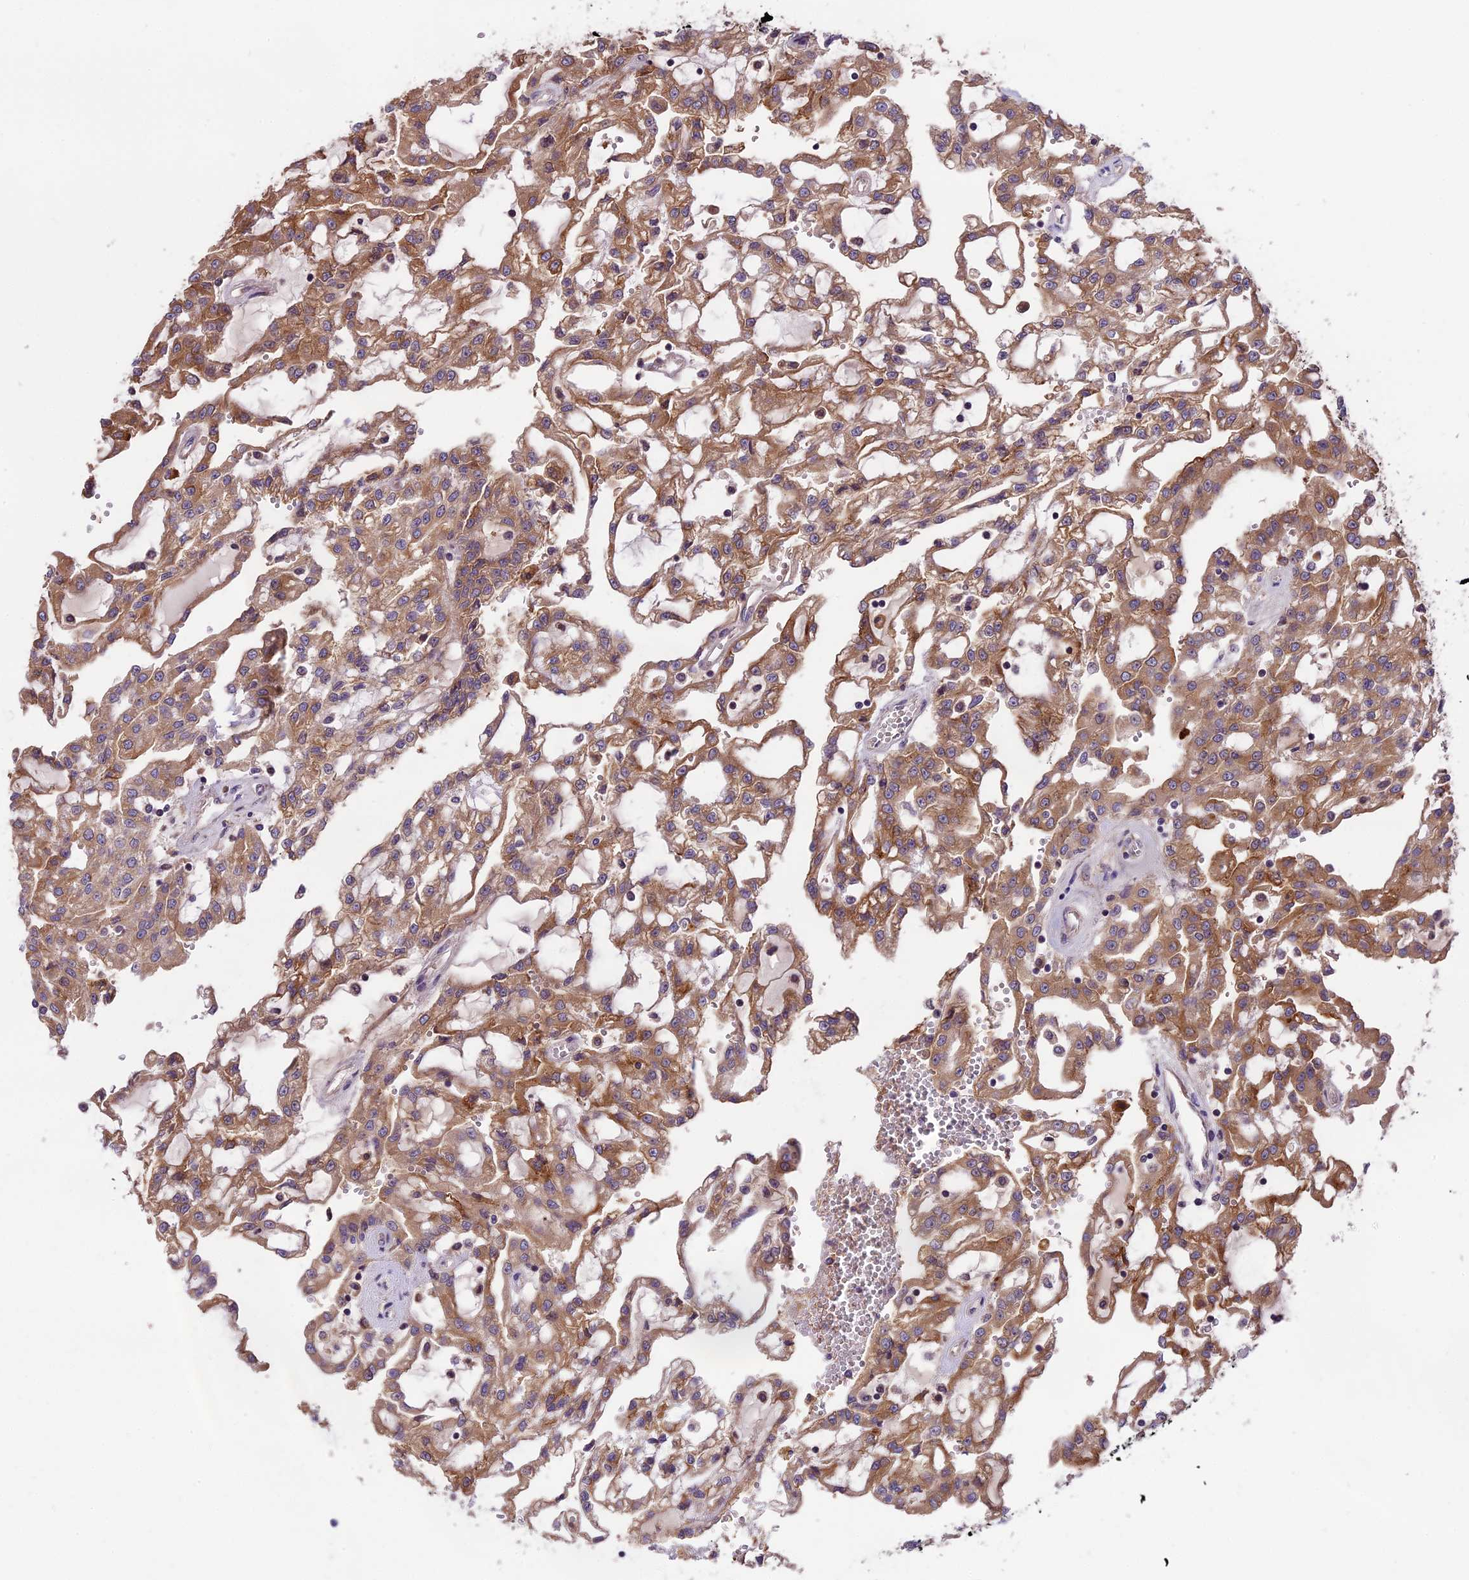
{"staining": {"intensity": "moderate", "quantity": ">75%", "location": "cytoplasmic/membranous"}, "tissue": "renal cancer", "cell_type": "Tumor cells", "image_type": "cancer", "snomed": [{"axis": "morphology", "description": "Adenocarcinoma, NOS"}, {"axis": "topography", "description": "Kidney"}], "caption": "A high-resolution image shows IHC staining of adenocarcinoma (renal), which displays moderate cytoplasmic/membranous expression in about >75% of tumor cells. (DAB (3,3'-diaminobenzidine) IHC with brightfield microscopy, high magnification).", "gene": "ABCC10", "patient": {"sex": "male", "age": 63}}